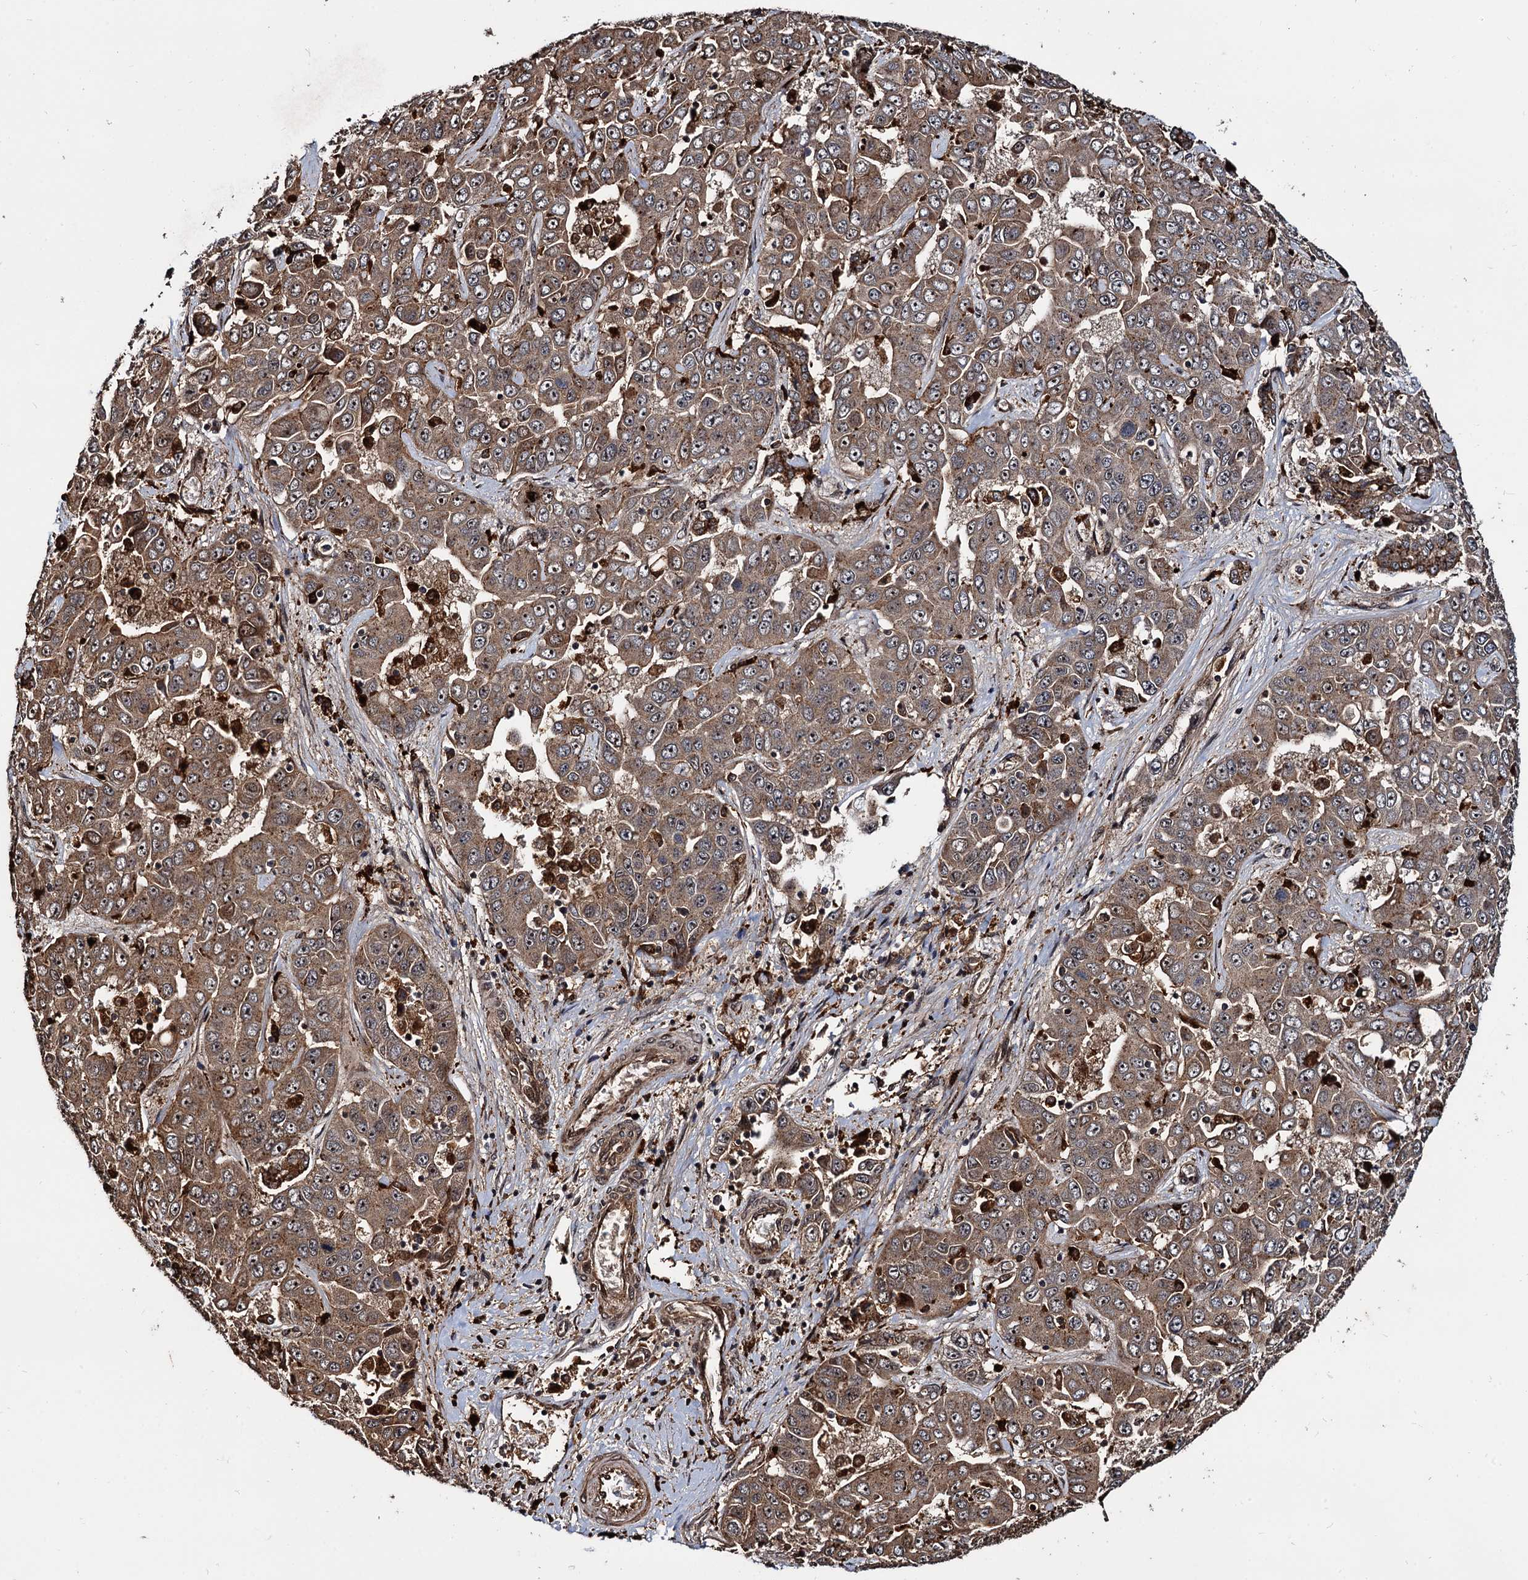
{"staining": {"intensity": "moderate", "quantity": ">75%", "location": "cytoplasmic/membranous"}, "tissue": "liver cancer", "cell_type": "Tumor cells", "image_type": "cancer", "snomed": [{"axis": "morphology", "description": "Cholangiocarcinoma"}, {"axis": "topography", "description": "Liver"}], "caption": "Immunohistochemistry of liver cholangiocarcinoma exhibits medium levels of moderate cytoplasmic/membranous positivity in approximately >75% of tumor cells.", "gene": "CEP192", "patient": {"sex": "female", "age": 52}}